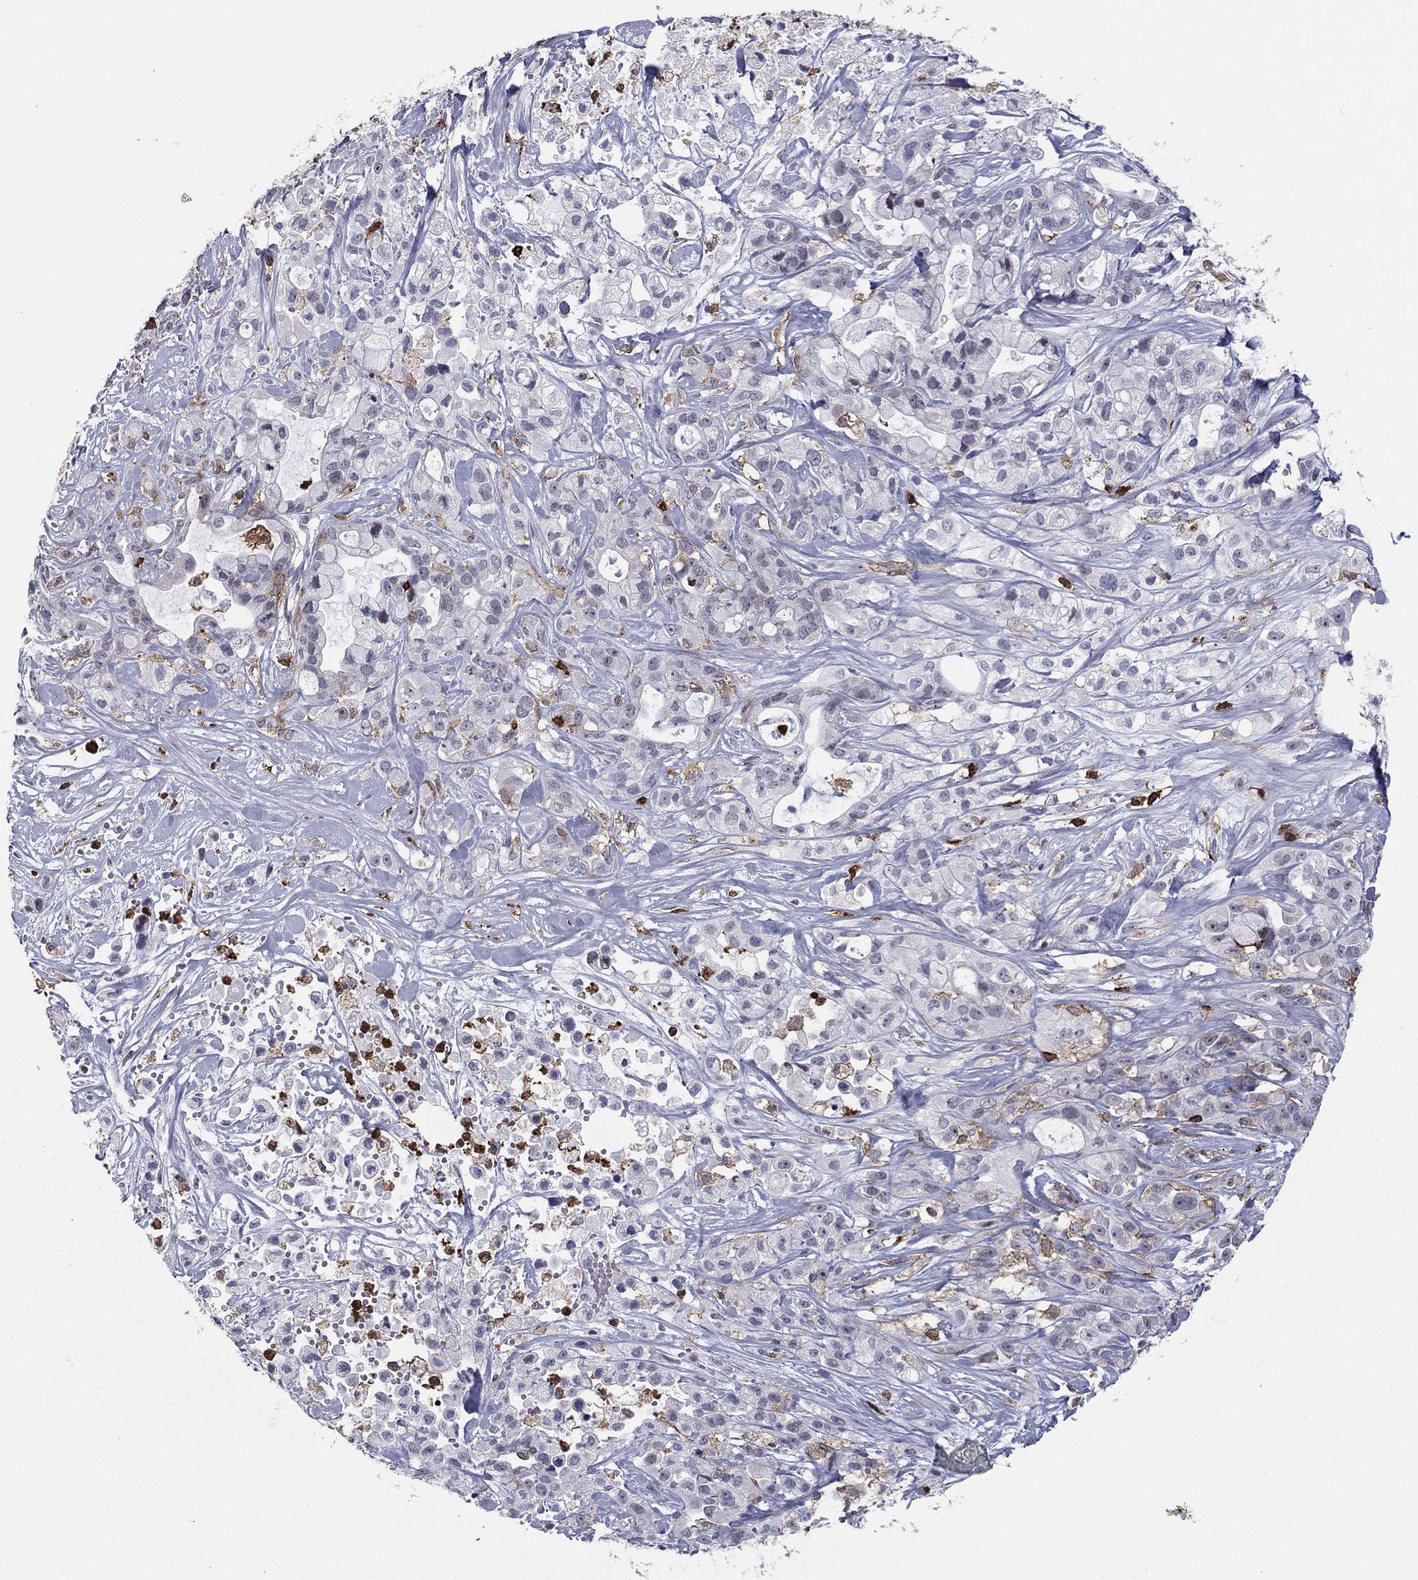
{"staining": {"intensity": "negative", "quantity": "none", "location": "none"}, "tissue": "pancreatic cancer", "cell_type": "Tumor cells", "image_type": "cancer", "snomed": [{"axis": "morphology", "description": "Adenocarcinoma, NOS"}, {"axis": "topography", "description": "Pancreas"}], "caption": "The image shows no staining of tumor cells in pancreatic cancer.", "gene": "ARHGAP27", "patient": {"sex": "male", "age": 44}}